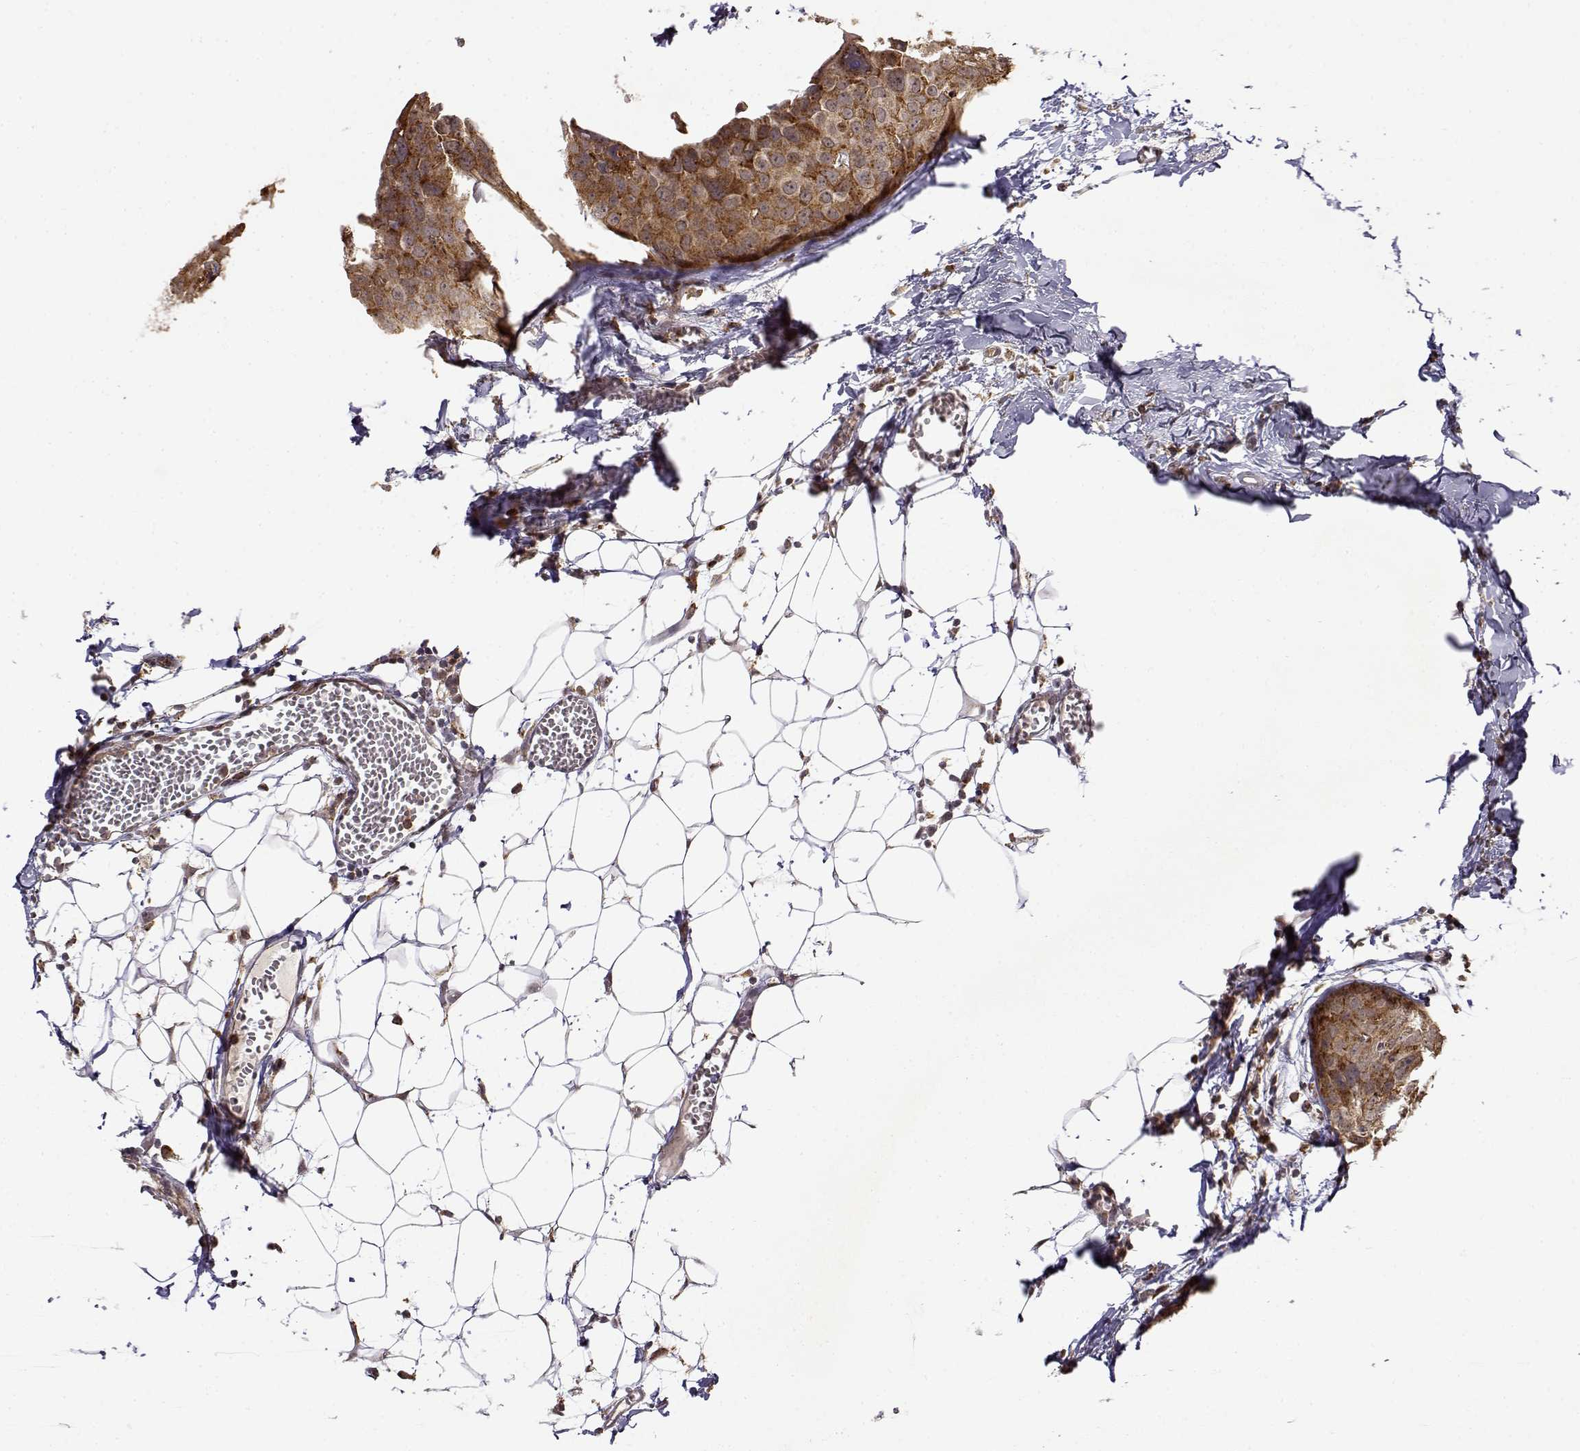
{"staining": {"intensity": "moderate", "quantity": "25%-75%", "location": "cytoplasmic/membranous"}, "tissue": "breast cancer", "cell_type": "Tumor cells", "image_type": "cancer", "snomed": [{"axis": "morphology", "description": "Duct carcinoma"}, {"axis": "topography", "description": "Breast"}], "caption": "The immunohistochemical stain labels moderate cytoplasmic/membranous positivity in tumor cells of breast invasive ductal carcinoma tissue.", "gene": "RNF13", "patient": {"sex": "female", "age": 38}}